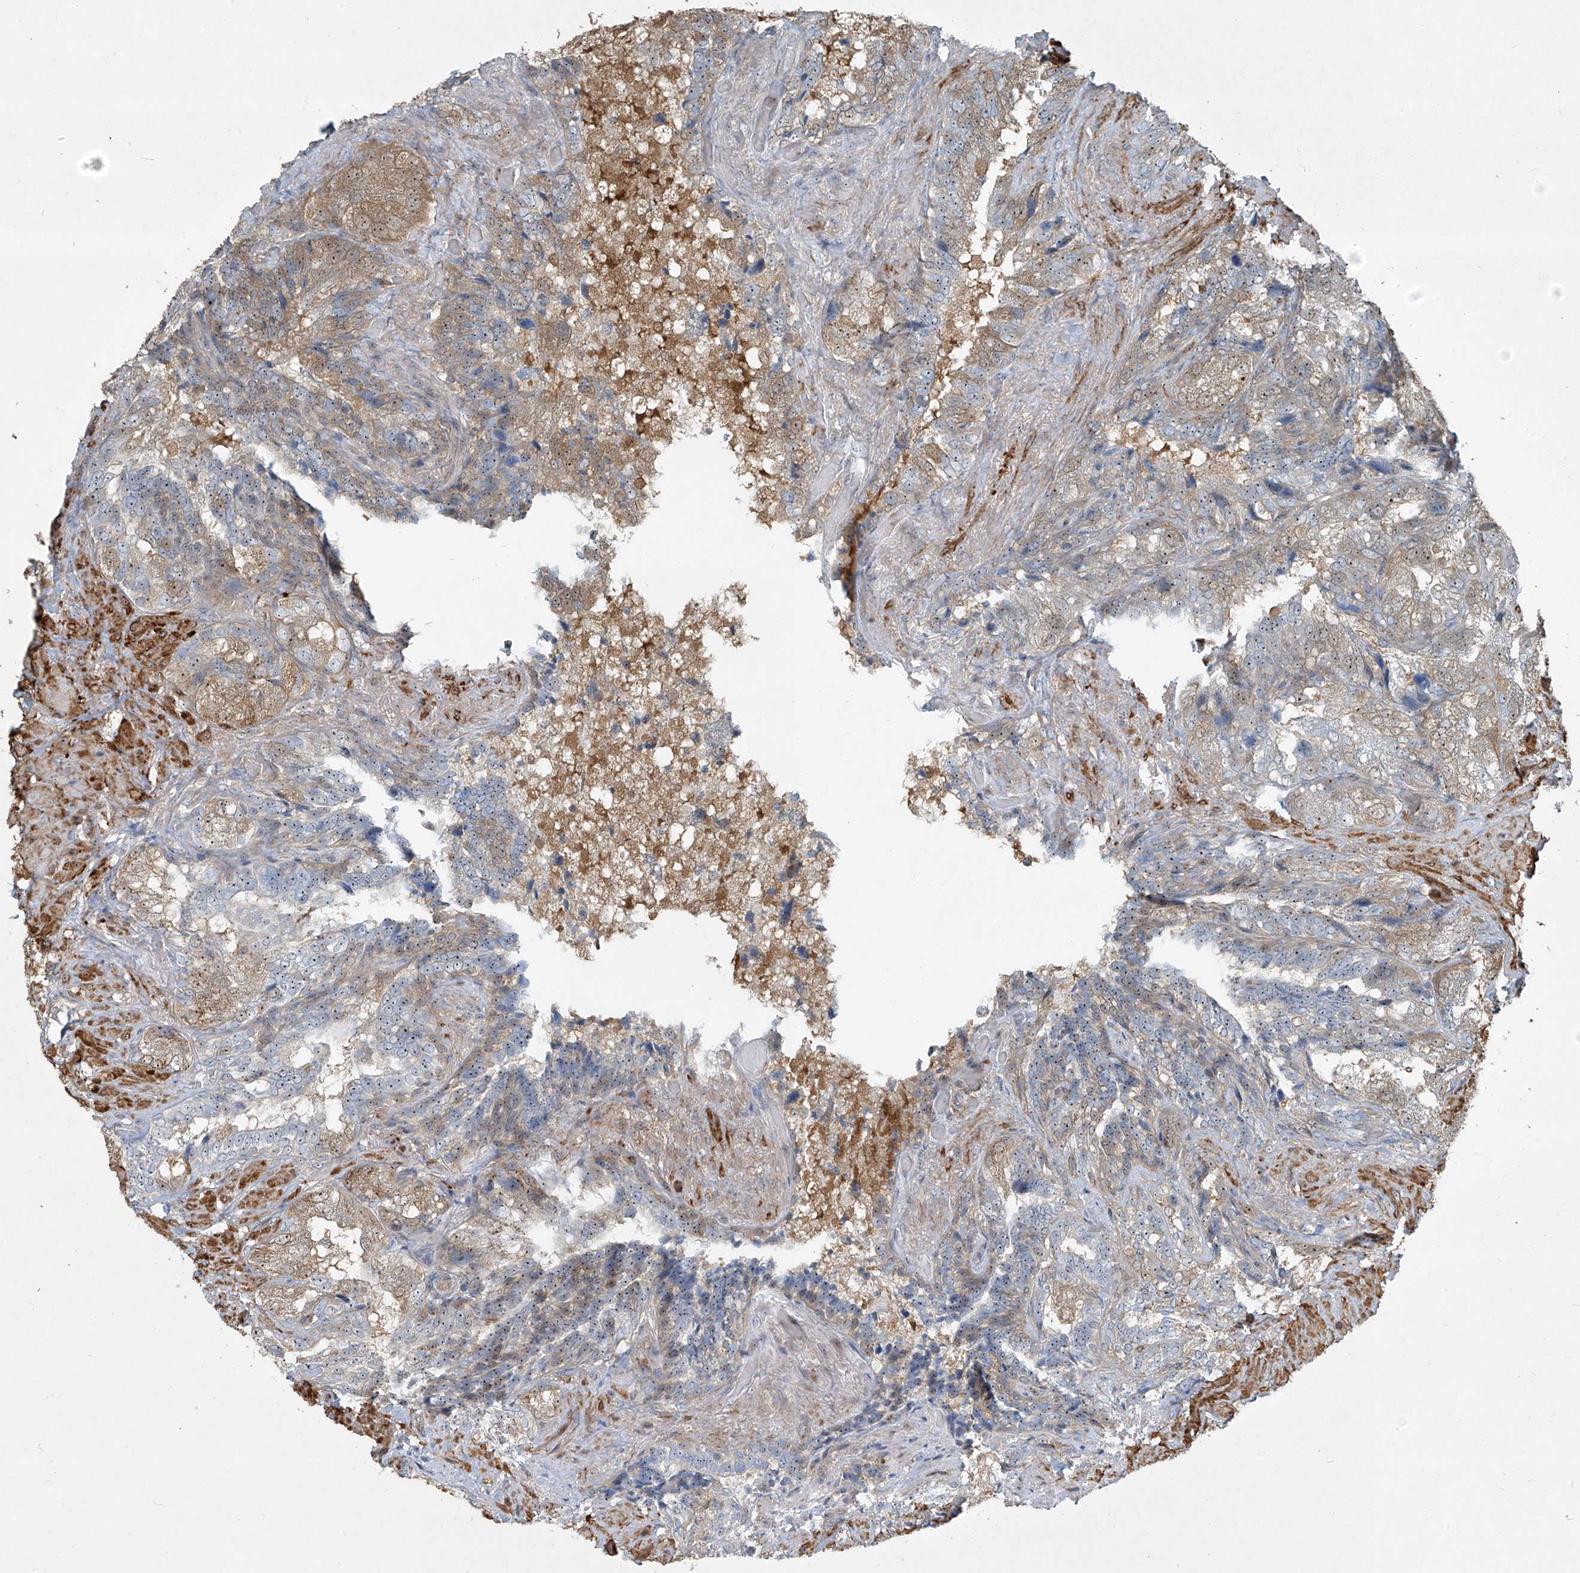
{"staining": {"intensity": "moderate", "quantity": "25%-75%", "location": "cytoplasmic/membranous,nuclear"}, "tissue": "seminal vesicle", "cell_type": "Glandular cells", "image_type": "normal", "snomed": [{"axis": "morphology", "description": "Normal tissue, NOS"}, {"axis": "topography", "description": "Seminal veicle"}, {"axis": "topography", "description": "Peripheral nerve tissue"}], "caption": "Moderate cytoplasmic/membranous,nuclear staining is seen in approximately 25%-75% of glandular cells in unremarkable seminal vesicle.", "gene": "PPCS", "patient": {"sex": "male", "age": 63}}